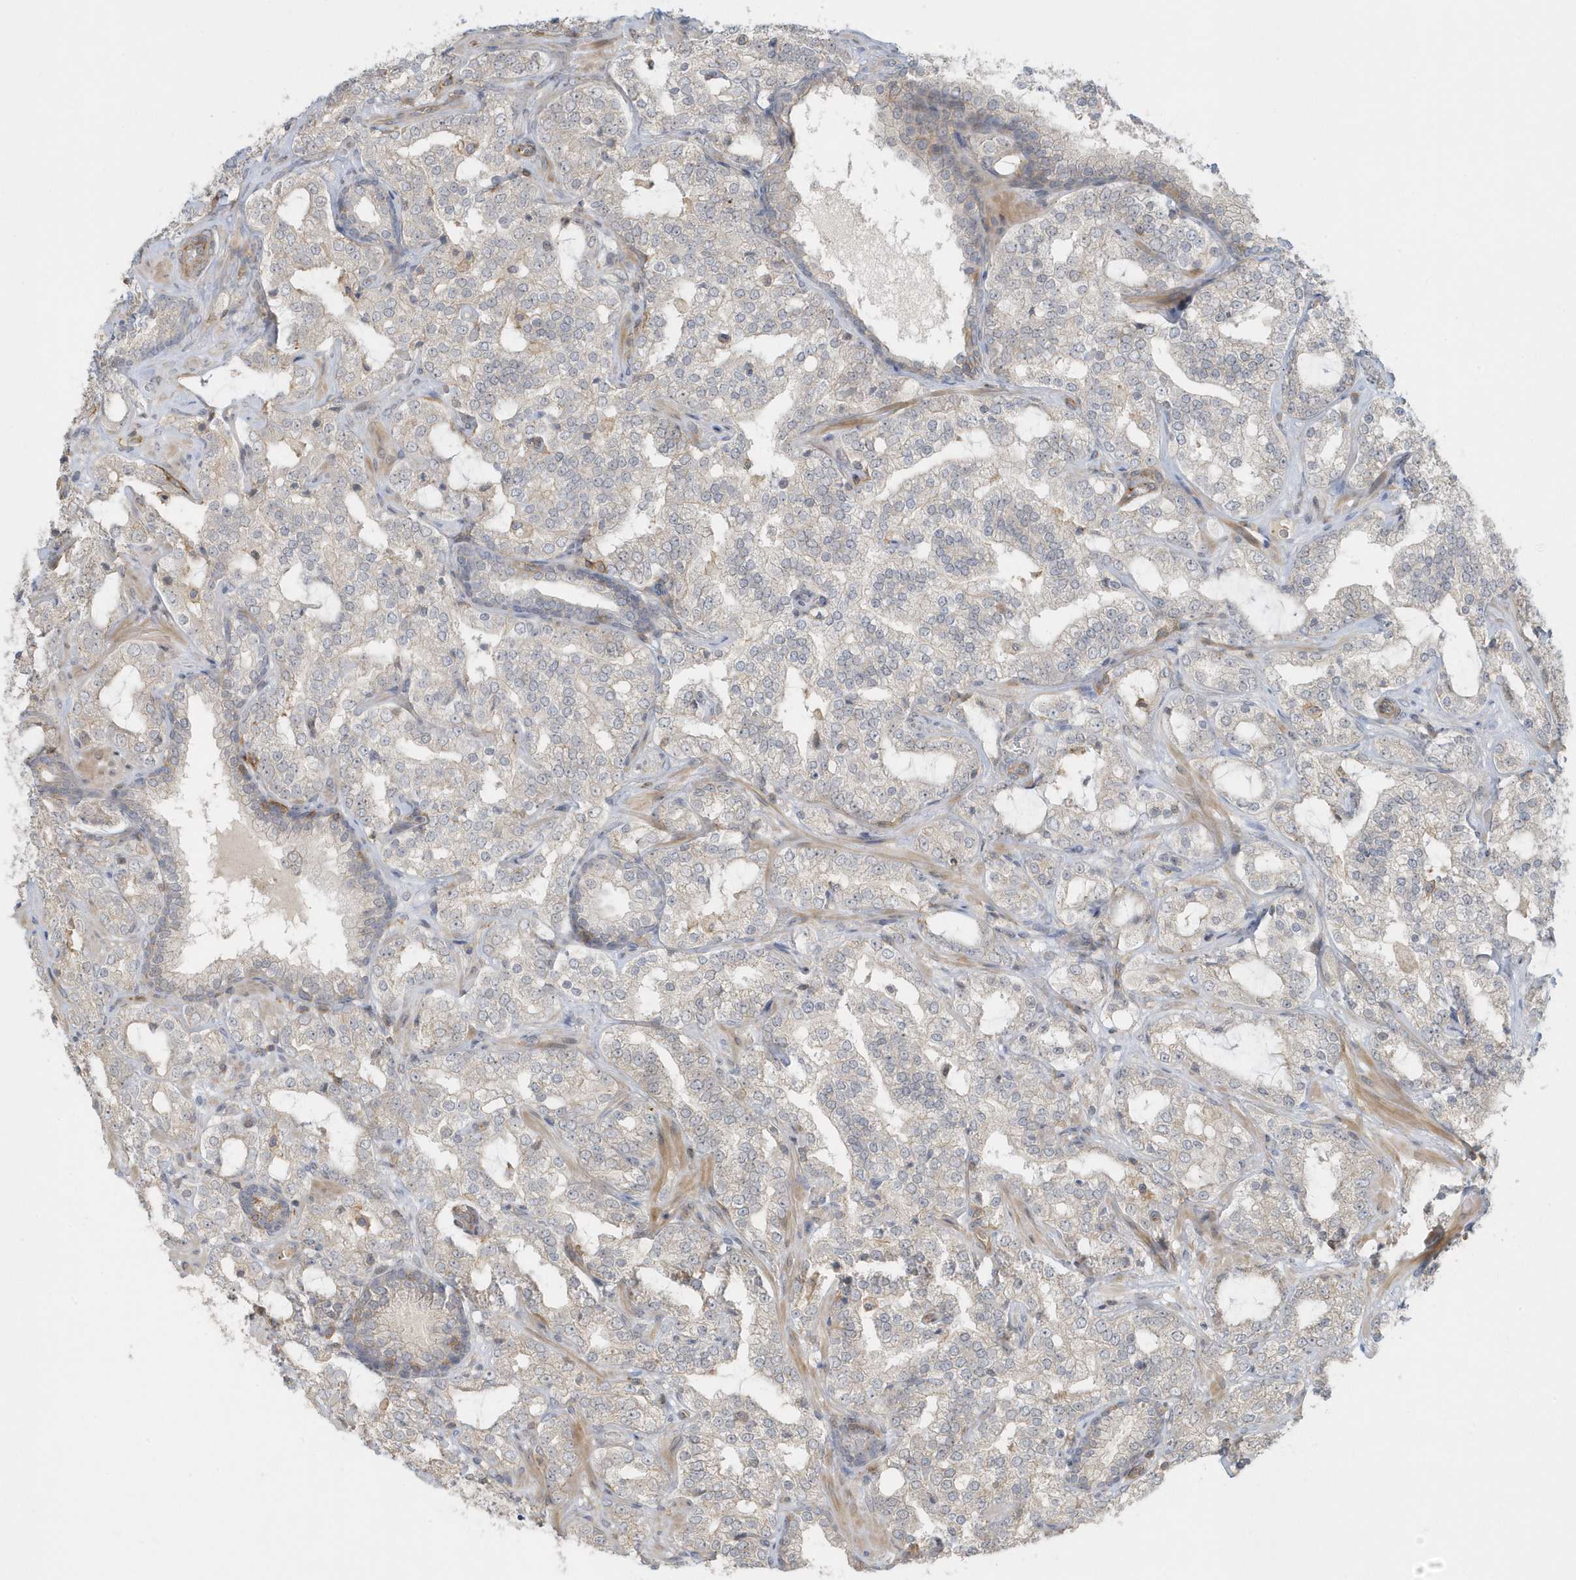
{"staining": {"intensity": "weak", "quantity": "<25%", "location": "cytoplasmic/membranous"}, "tissue": "prostate cancer", "cell_type": "Tumor cells", "image_type": "cancer", "snomed": [{"axis": "morphology", "description": "Adenocarcinoma, High grade"}, {"axis": "topography", "description": "Prostate"}], "caption": "There is no significant staining in tumor cells of adenocarcinoma (high-grade) (prostate). Nuclei are stained in blue.", "gene": "ZBTB8A", "patient": {"sex": "male", "age": 64}}